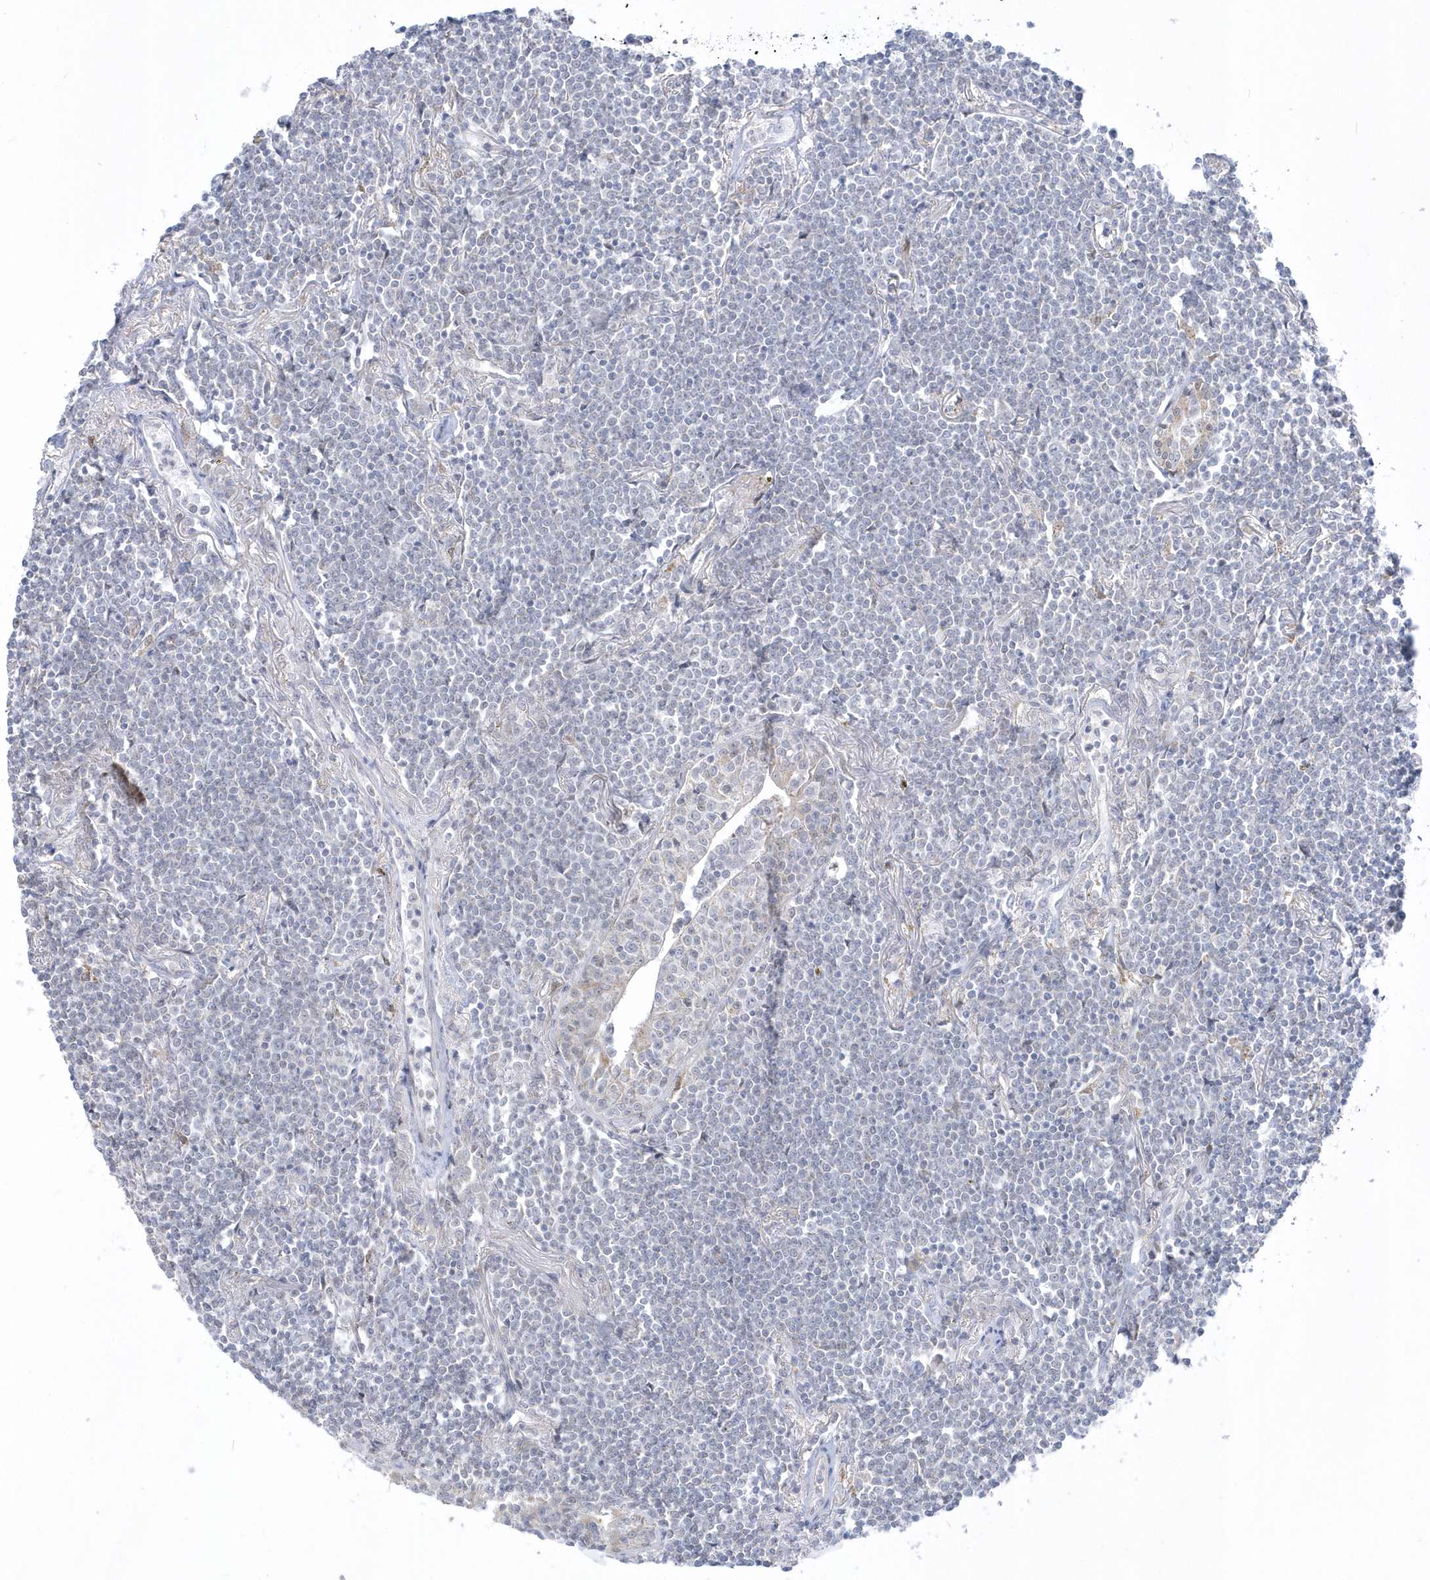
{"staining": {"intensity": "negative", "quantity": "none", "location": "none"}, "tissue": "lymphoma", "cell_type": "Tumor cells", "image_type": "cancer", "snomed": [{"axis": "morphology", "description": "Malignant lymphoma, non-Hodgkin's type, Low grade"}, {"axis": "topography", "description": "Lung"}], "caption": "This is a histopathology image of IHC staining of malignant lymphoma, non-Hodgkin's type (low-grade), which shows no staining in tumor cells.", "gene": "PCBD1", "patient": {"sex": "female", "age": 71}}